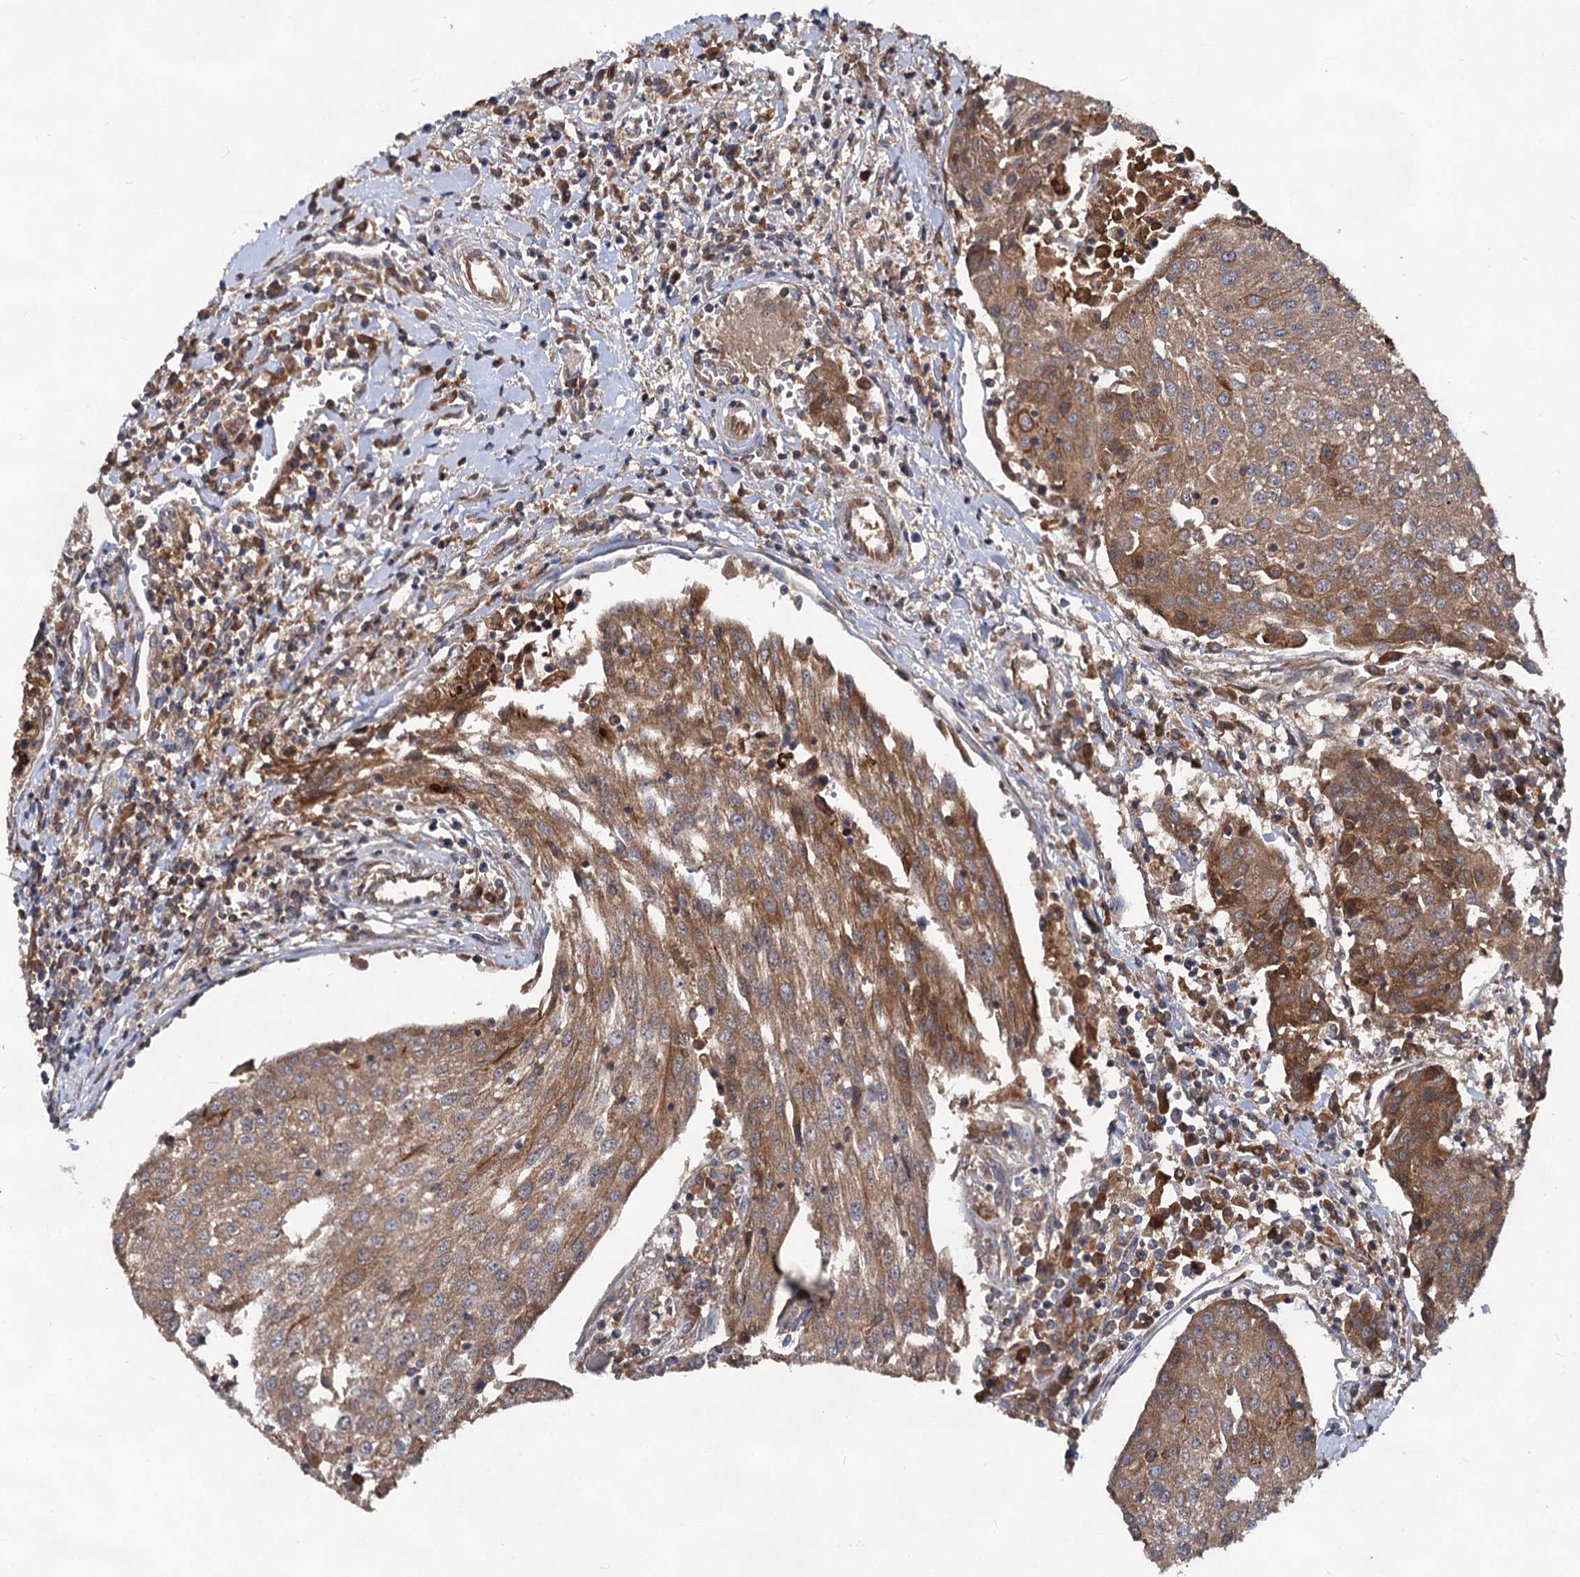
{"staining": {"intensity": "moderate", "quantity": ">75%", "location": "cytoplasmic/membranous"}, "tissue": "urothelial cancer", "cell_type": "Tumor cells", "image_type": "cancer", "snomed": [{"axis": "morphology", "description": "Urothelial carcinoma, High grade"}, {"axis": "topography", "description": "Urinary bladder"}], "caption": "IHC histopathology image of neoplastic tissue: high-grade urothelial carcinoma stained using immunohistochemistry (IHC) demonstrates medium levels of moderate protein expression localized specifically in the cytoplasmic/membranous of tumor cells, appearing as a cytoplasmic/membranous brown color.", "gene": "TEX9", "patient": {"sex": "female", "age": 85}}